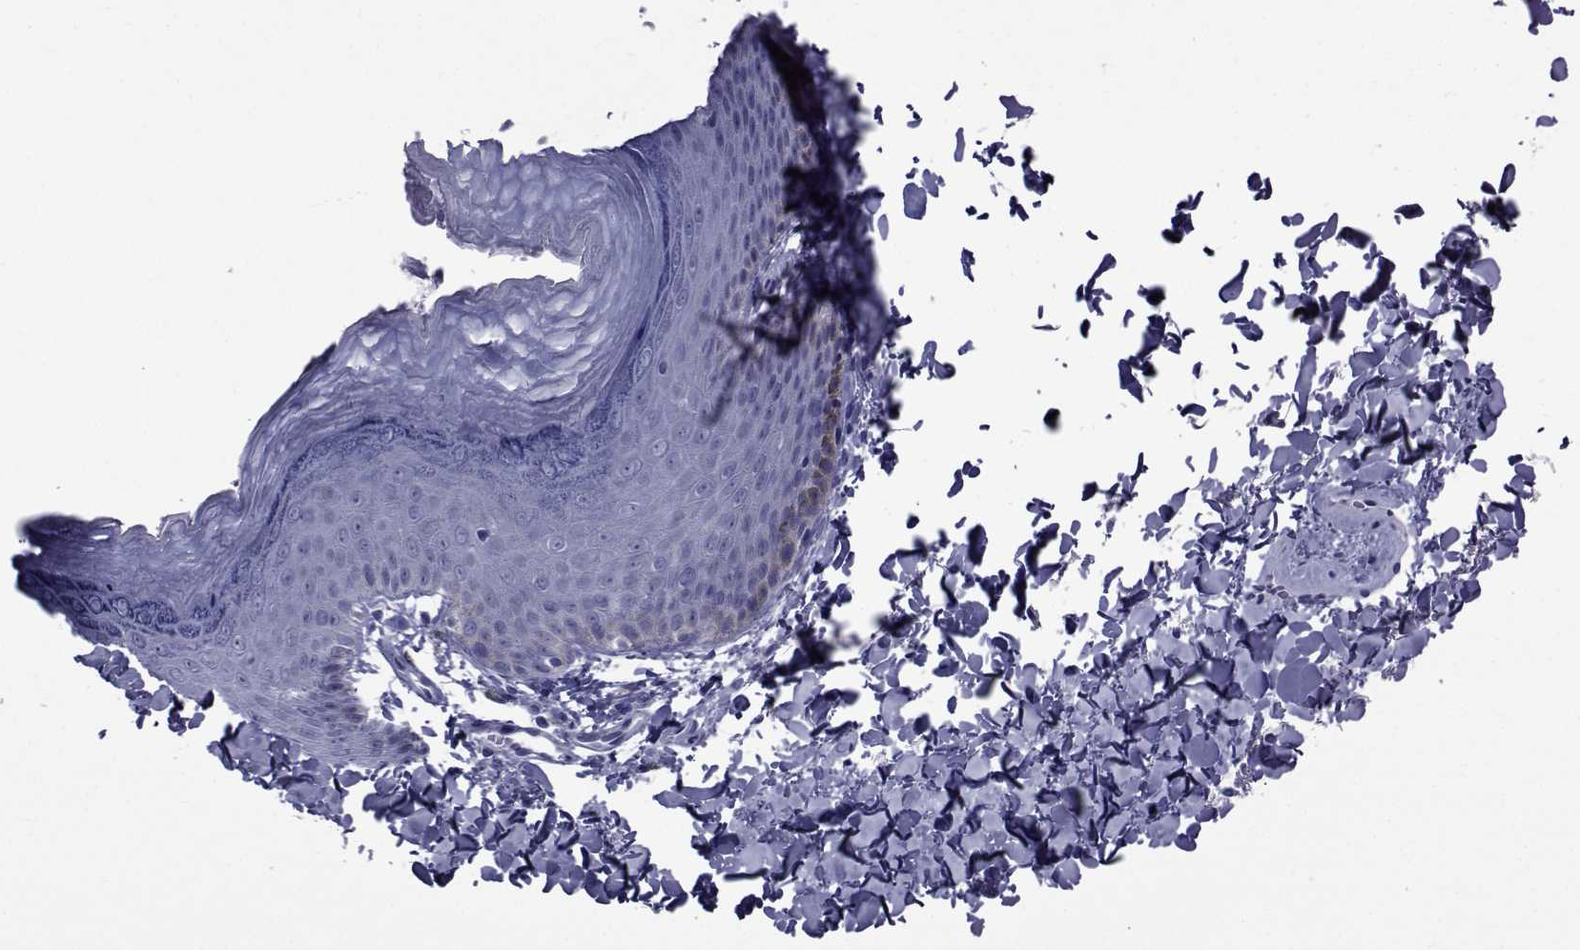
{"staining": {"intensity": "negative", "quantity": "none", "location": "none"}, "tissue": "skin", "cell_type": "Epidermal cells", "image_type": "normal", "snomed": [{"axis": "morphology", "description": "Normal tissue, NOS"}, {"axis": "topography", "description": "Anal"}], "caption": "This is an immunohistochemistry micrograph of unremarkable skin. There is no staining in epidermal cells.", "gene": "GKAP1", "patient": {"sex": "male", "age": 53}}